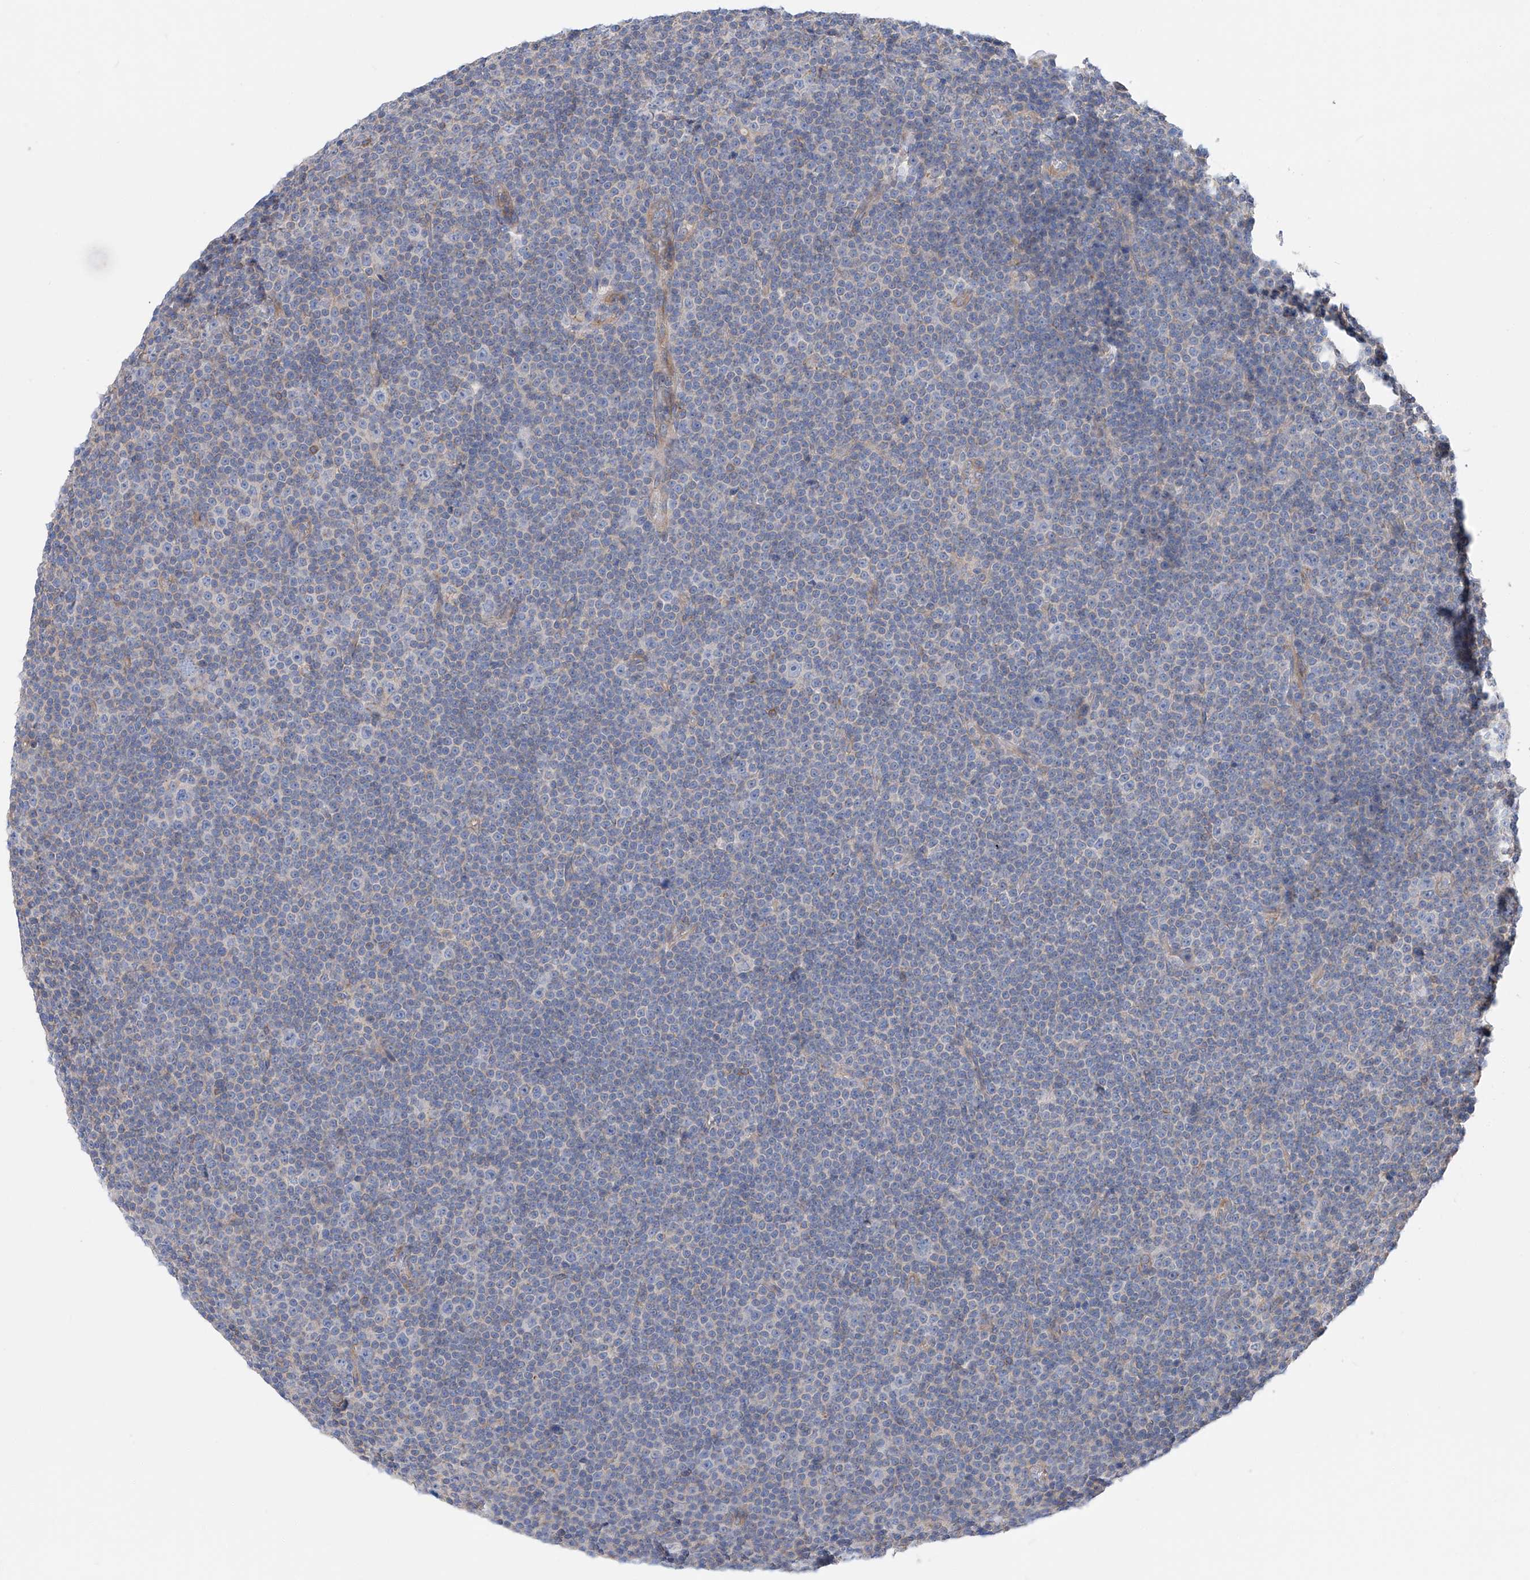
{"staining": {"intensity": "negative", "quantity": "none", "location": "none"}, "tissue": "lymphoma", "cell_type": "Tumor cells", "image_type": "cancer", "snomed": [{"axis": "morphology", "description": "Malignant lymphoma, non-Hodgkin's type, Low grade"}, {"axis": "topography", "description": "Lymph node"}], "caption": "A histopathology image of lymphoma stained for a protein displays no brown staining in tumor cells.", "gene": "SLC22A7", "patient": {"sex": "female", "age": 67}}